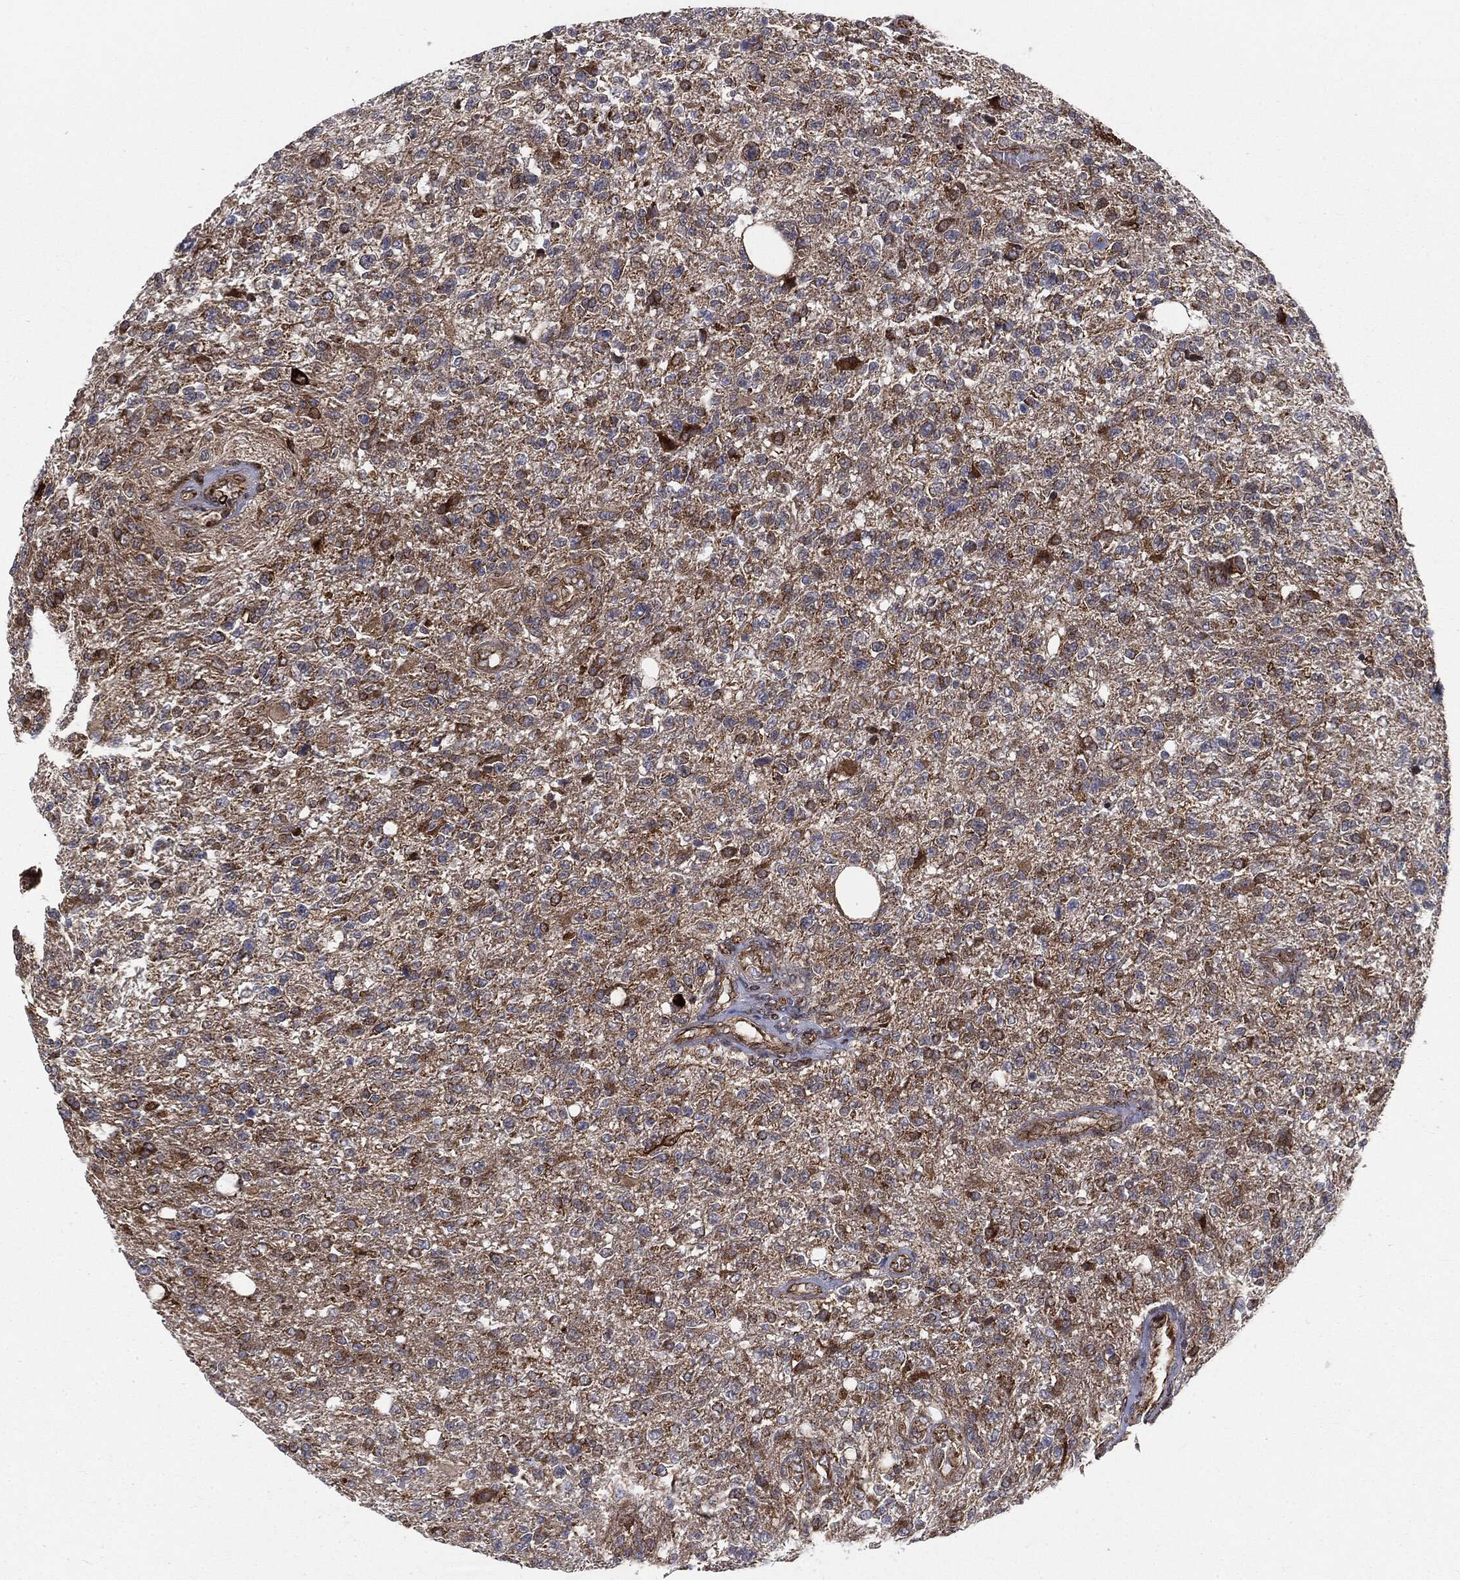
{"staining": {"intensity": "moderate", "quantity": ">75%", "location": "cytoplasmic/membranous"}, "tissue": "glioma", "cell_type": "Tumor cells", "image_type": "cancer", "snomed": [{"axis": "morphology", "description": "Glioma, malignant, High grade"}, {"axis": "topography", "description": "Brain"}], "caption": "A high-resolution micrograph shows IHC staining of malignant high-grade glioma, which shows moderate cytoplasmic/membranous staining in about >75% of tumor cells. Nuclei are stained in blue.", "gene": "CYLD", "patient": {"sex": "male", "age": 56}}